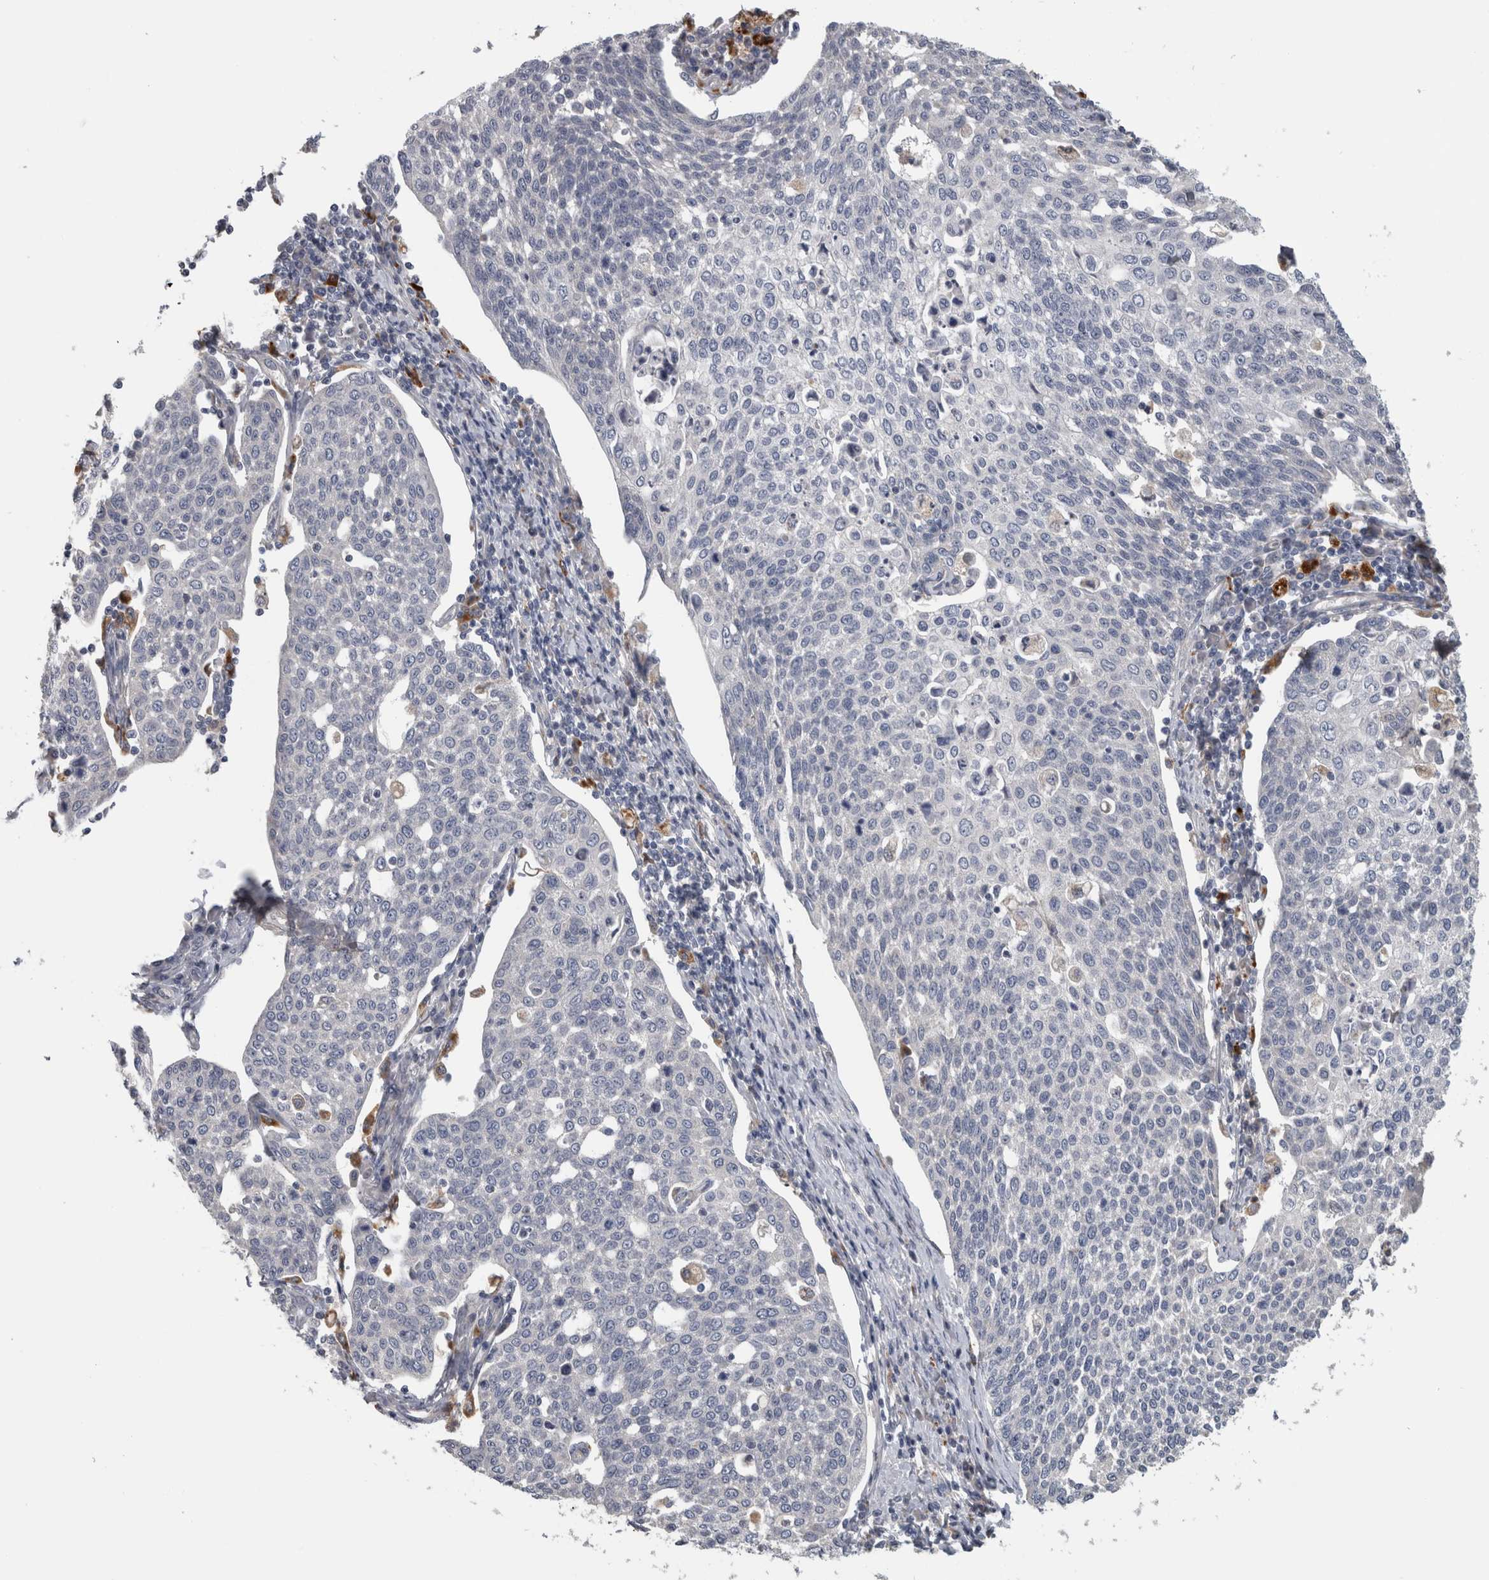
{"staining": {"intensity": "negative", "quantity": "none", "location": "none"}, "tissue": "cervical cancer", "cell_type": "Tumor cells", "image_type": "cancer", "snomed": [{"axis": "morphology", "description": "Squamous cell carcinoma, NOS"}, {"axis": "topography", "description": "Cervix"}], "caption": "Immunohistochemistry histopathology image of human cervical cancer (squamous cell carcinoma) stained for a protein (brown), which shows no expression in tumor cells.", "gene": "ATXN2", "patient": {"sex": "female", "age": 34}}